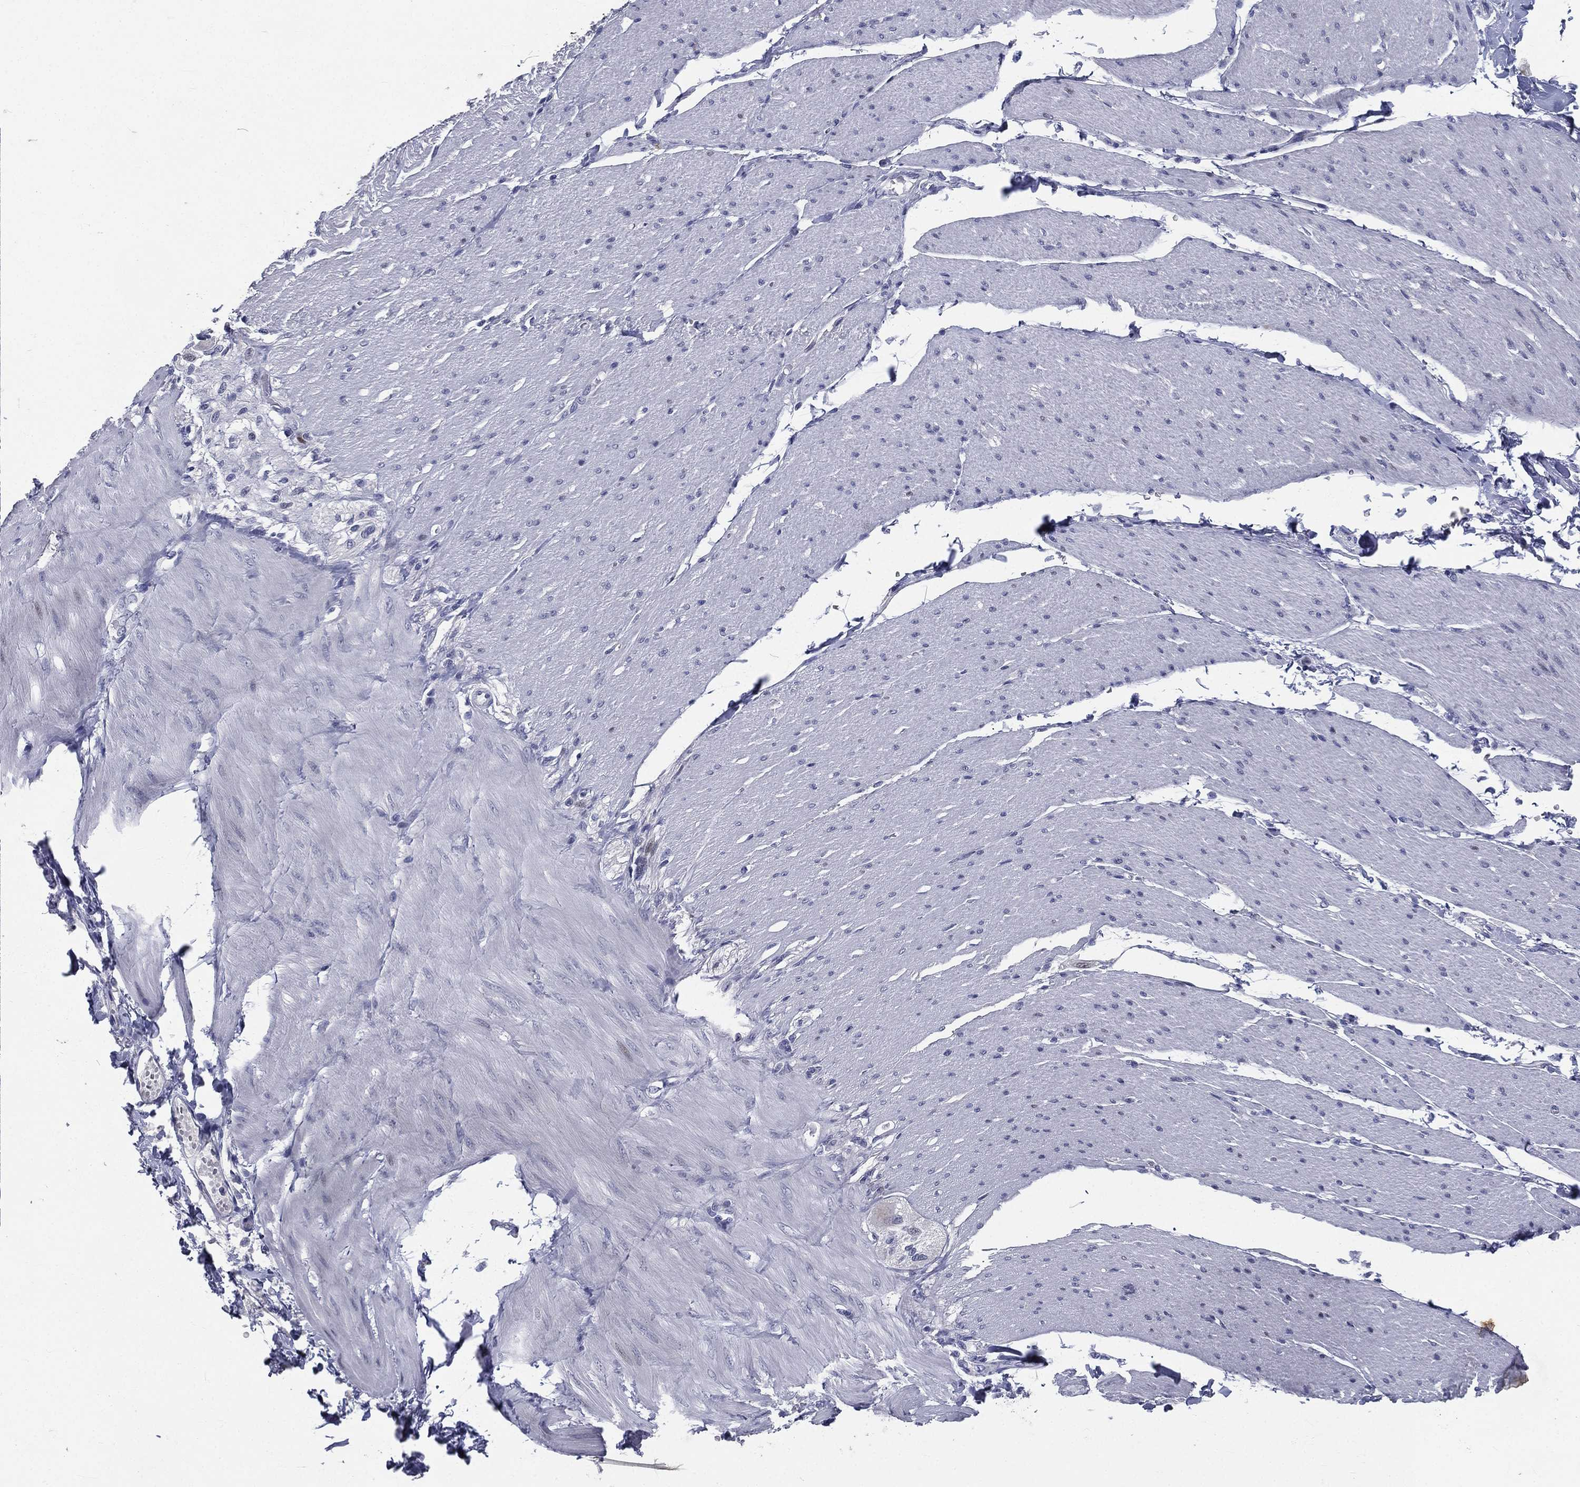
{"staining": {"intensity": "negative", "quantity": "none", "location": "none"}, "tissue": "adipose tissue", "cell_type": "Adipocytes", "image_type": "normal", "snomed": [{"axis": "morphology", "description": "Normal tissue, NOS"}, {"axis": "topography", "description": "Smooth muscle"}, {"axis": "topography", "description": "Duodenum"}, {"axis": "topography", "description": "Peripheral nerve tissue"}], "caption": "High magnification brightfield microscopy of benign adipose tissue stained with DAB (3,3'-diaminobenzidine) (brown) and counterstained with hematoxylin (blue): adipocytes show no significant expression. (IHC, brightfield microscopy, high magnification).", "gene": "IFT27", "patient": {"sex": "female", "age": 61}}